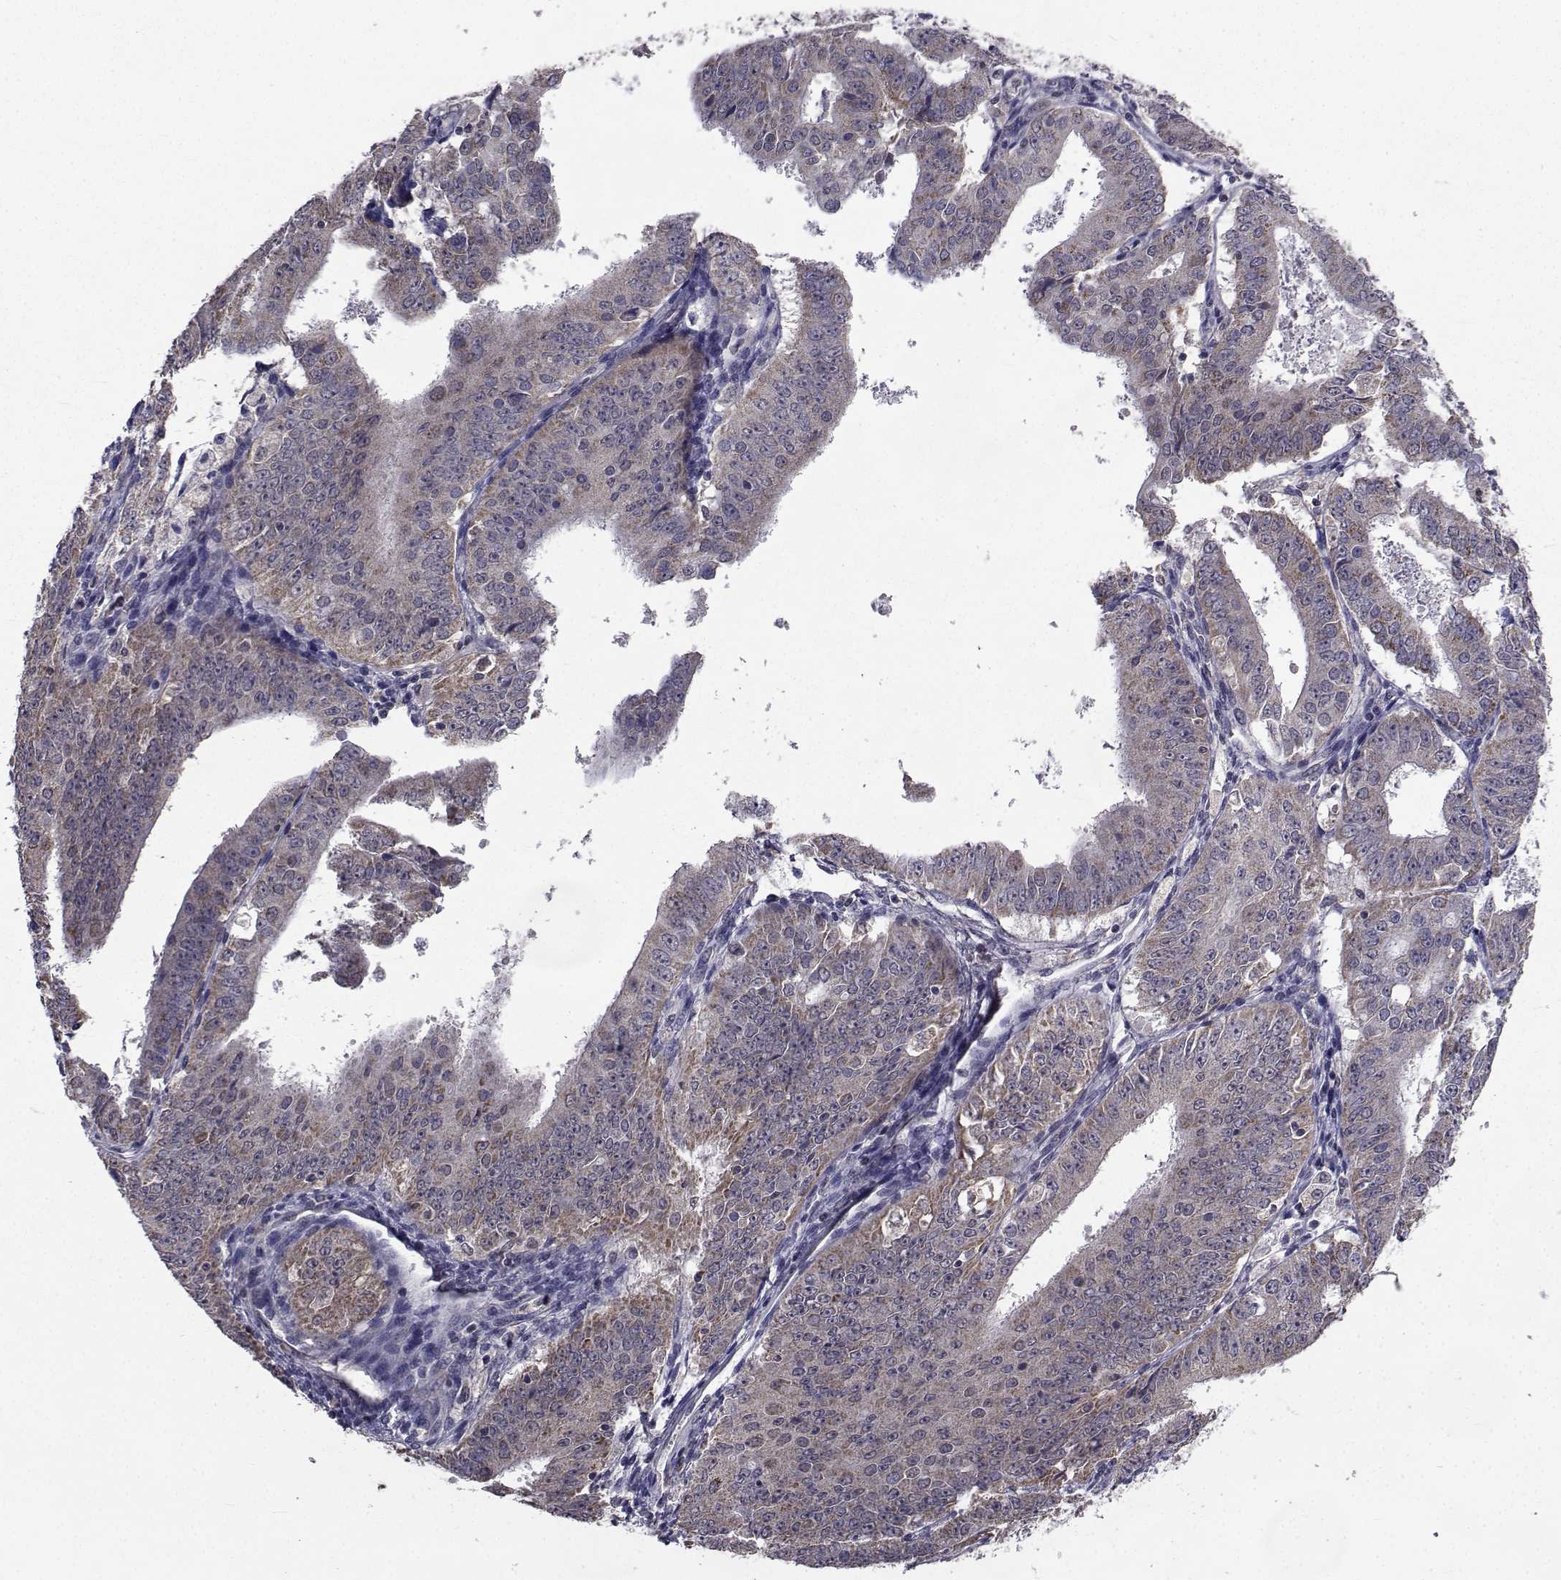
{"staining": {"intensity": "moderate", "quantity": "25%-75%", "location": "cytoplasmic/membranous"}, "tissue": "ovarian cancer", "cell_type": "Tumor cells", "image_type": "cancer", "snomed": [{"axis": "morphology", "description": "Carcinoma, endometroid"}, {"axis": "topography", "description": "Ovary"}], "caption": "Immunohistochemical staining of human ovarian cancer (endometroid carcinoma) shows medium levels of moderate cytoplasmic/membranous expression in about 25%-75% of tumor cells. (DAB (3,3'-diaminobenzidine) IHC with brightfield microscopy, high magnification).", "gene": "CYP2S1", "patient": {"sex": "female", "age": 42}}